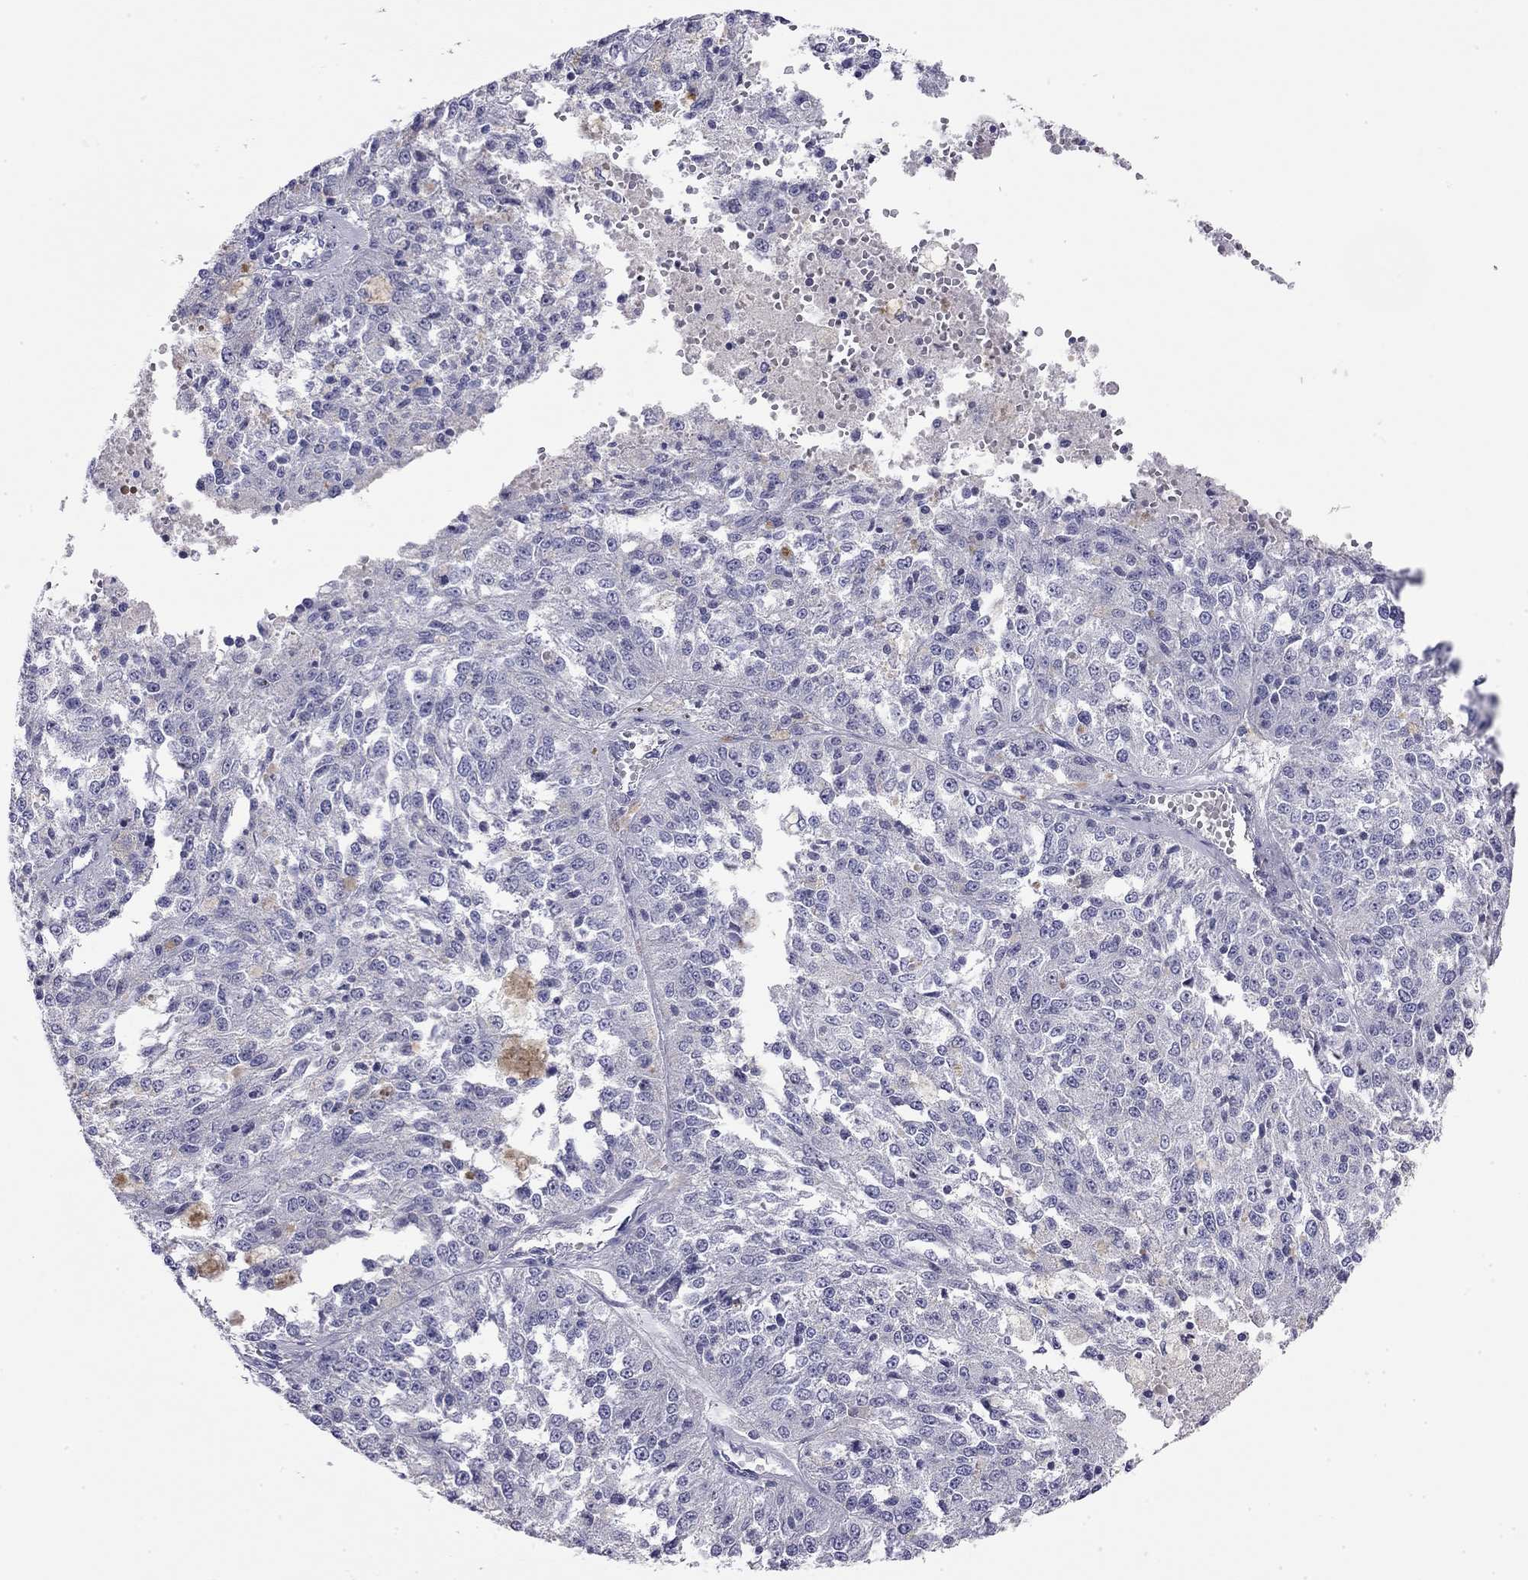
{"staining": {"intensity": "negative", "quantity": "none", "location": "none"}, "tissue": "melanoma", "cell_type": "Tumor cells", "image_type": "cancer", "snomed": [{"axis": "morphology", "description": "Malignant melanoma, Metastatic site"}, {"axis": "topography", "description": "Lymph node"}], "caption": "This is an immunohistochemistry (IHC) image of melanoma. There is no expression in tumor cells.", "gene": "ODF4", "patient": {"sex": "female", "age": 64}}